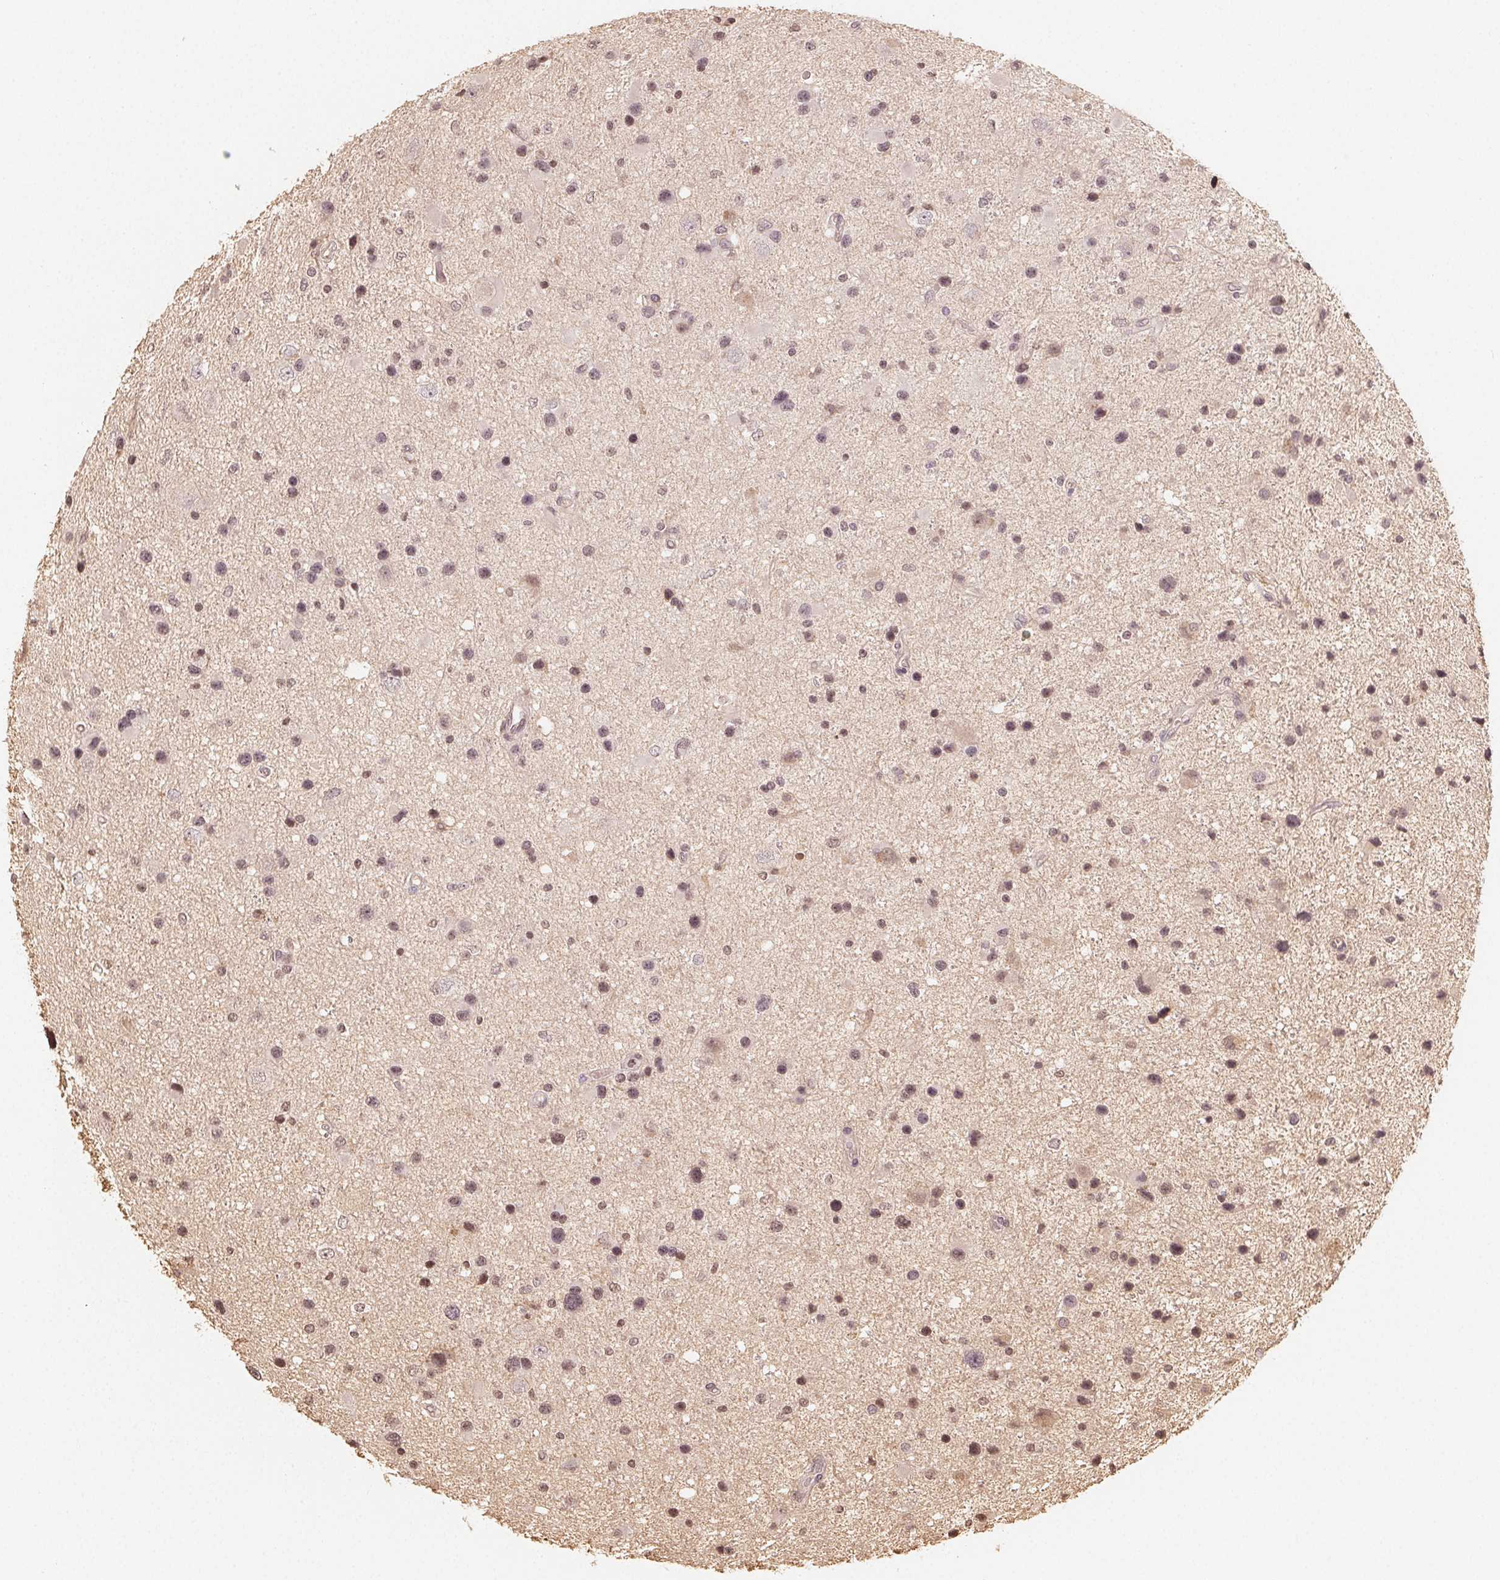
{"staining": {"intensity": "moderate", "quantity": ">75%", "location": "nuclear"}, "tissue": "glioma", "cell_type": "Tumor cells", "image_type": "cancer", "snomed": [{"axis": "morphology", "description": "Glioma, malignant, Low grade"}, {"axis": "topography", "description": "Brain"}], "caption": "Brown immunohistochemical staining in glioma shows moderate nuclear expression in approximately >75% of tumor cells.", "gene": "TBP", "patient": {"sex": "female", "age": 32}}